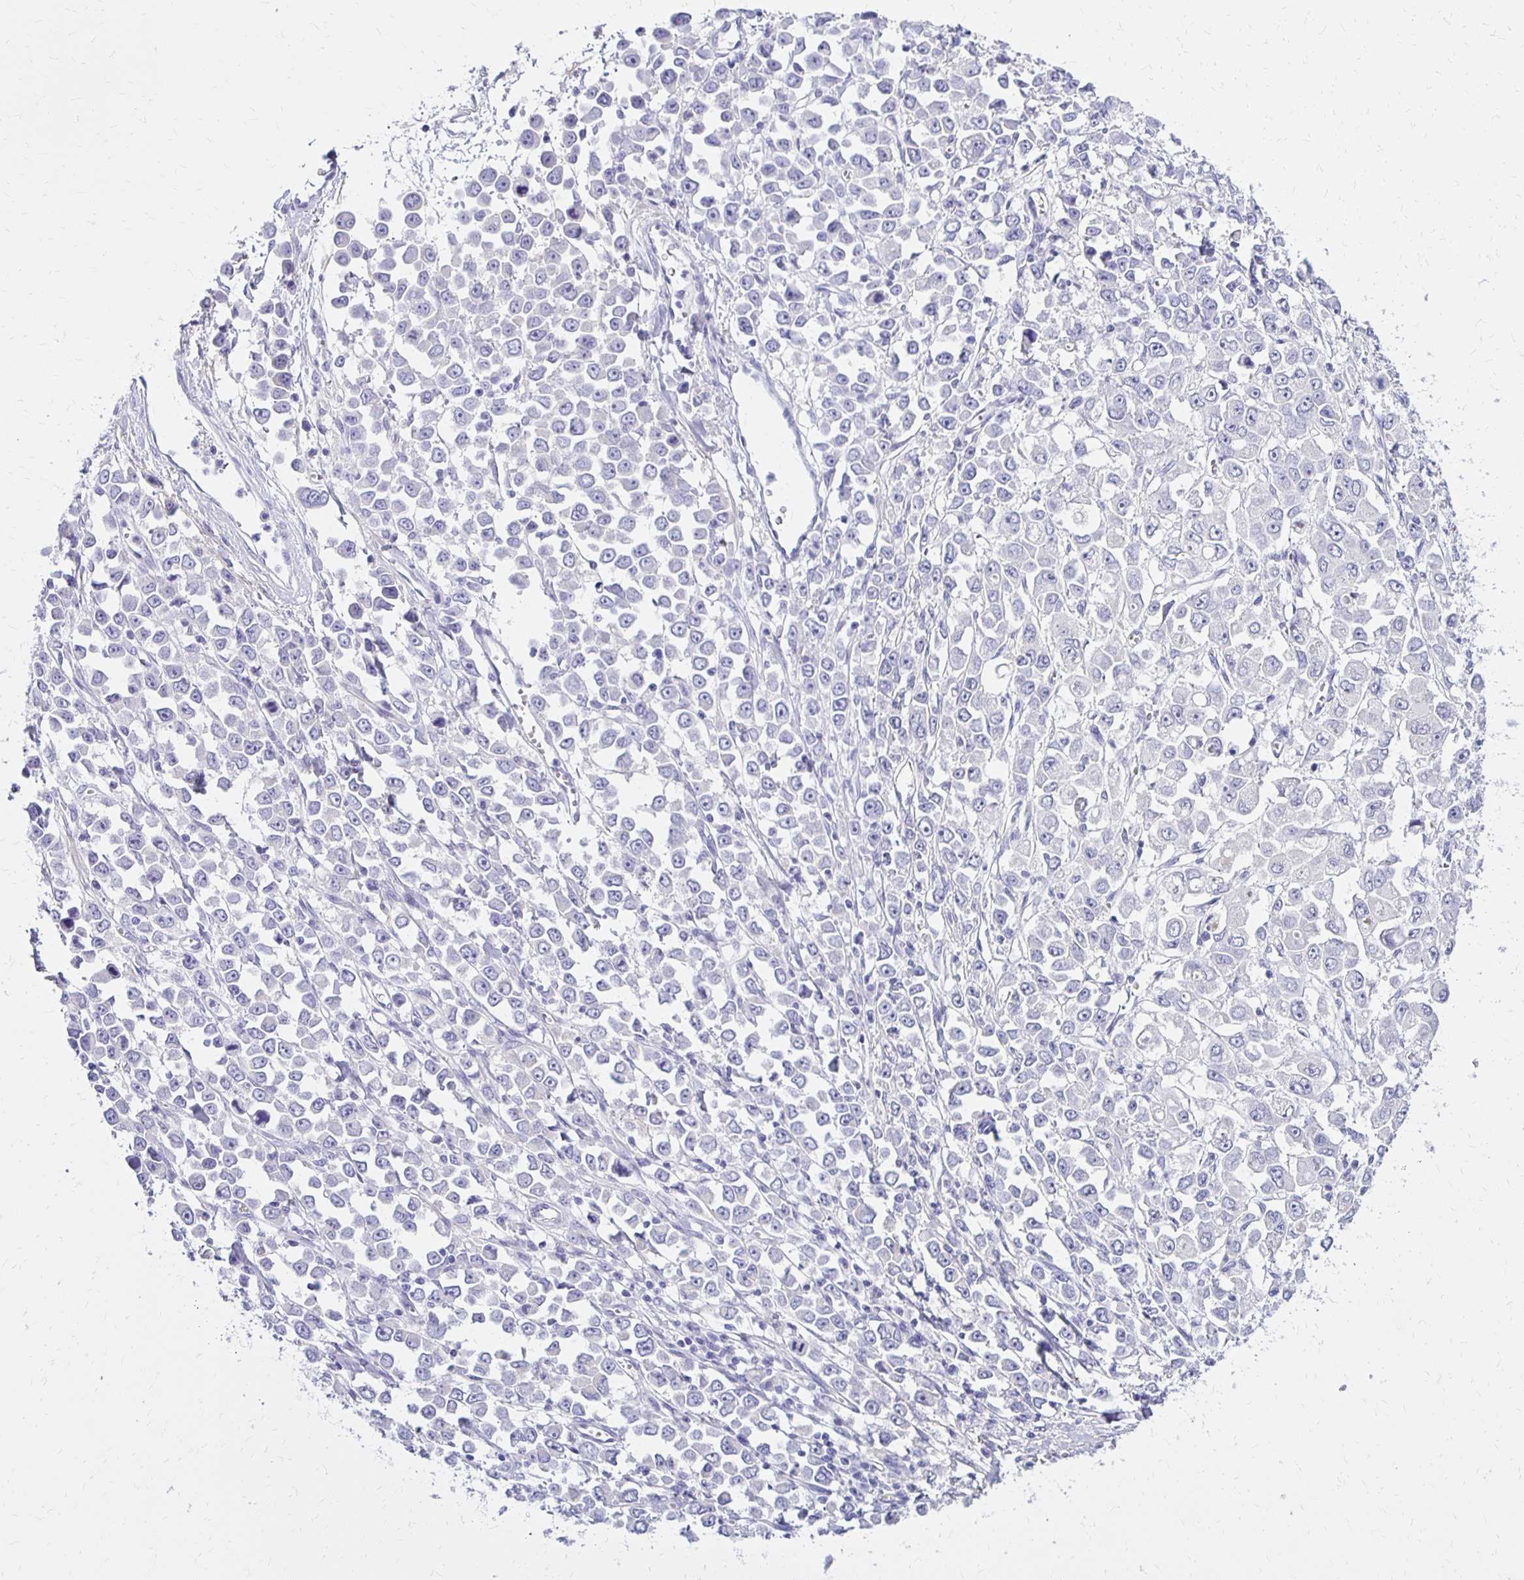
{"staining": {"intensity": "negative", "quantity": "none", "location": "none"}, "tissue": "stomach cancer", "cell_type": "Tumor cells", "image_type": "cancer", "snomed": [{"axis": "morphology", "description": "Adenocarcinoma, NOS"}, {"axis": "topography", "description": "Stomach, upper"}], "caption": "A micrograph of stomach cancer stained for a protein displays no brown staining in tumor cells. The staining was performed using DAB to visualize the protein expression in brown, while the nuclei were stained in blue with hematoxylin (Magnification: 20x).", "gene": "FNTB", "patient": {"sex": "male", "age": 70}}